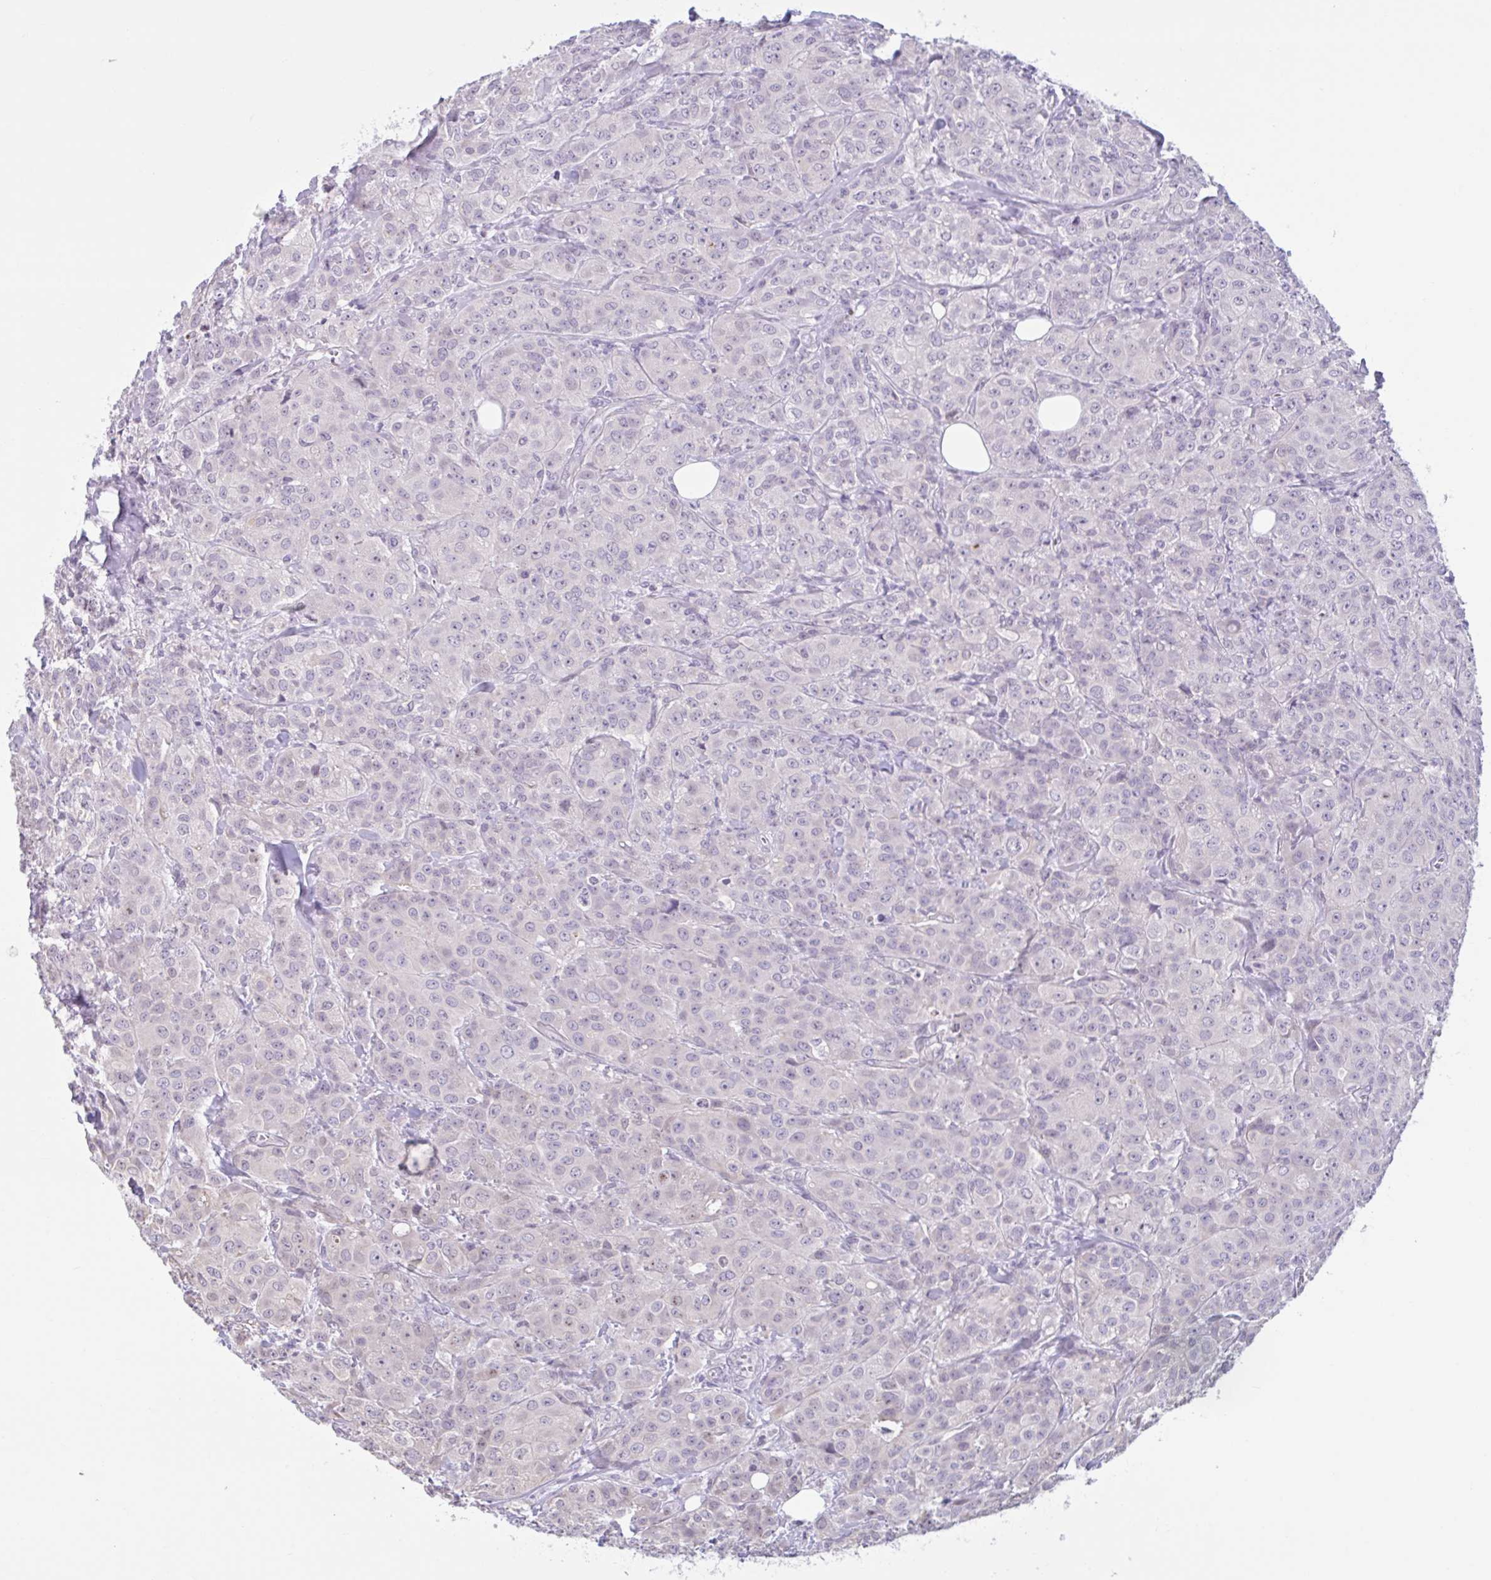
{"staining": {"intensity": "negative", "quantity": "none", "location": "none"}, "tissue": "breast cancer", "cell_type": "Tumor cells", "image_type": "cancer", "snomed": [{"axis": "morphology", "description": "Normal tissue, NOS"}, {"axis": "morphology", "description": "Duct carcinoma"}, {"axis": "topography", "description": "Breast"}], "caption": "Immunohistochemistry (IHC) histopathology image of breast cancer (invasive ductal carcinoma) stained for a protein (brown), which reveals no positivity in tumor cells. (Brightfield microscopy of DAB (3,3'-diaminobenzidine) immunohistochemistry at high magnification).", "gene": "CDH19", "patient": {"sex": "female", "age": 43}}